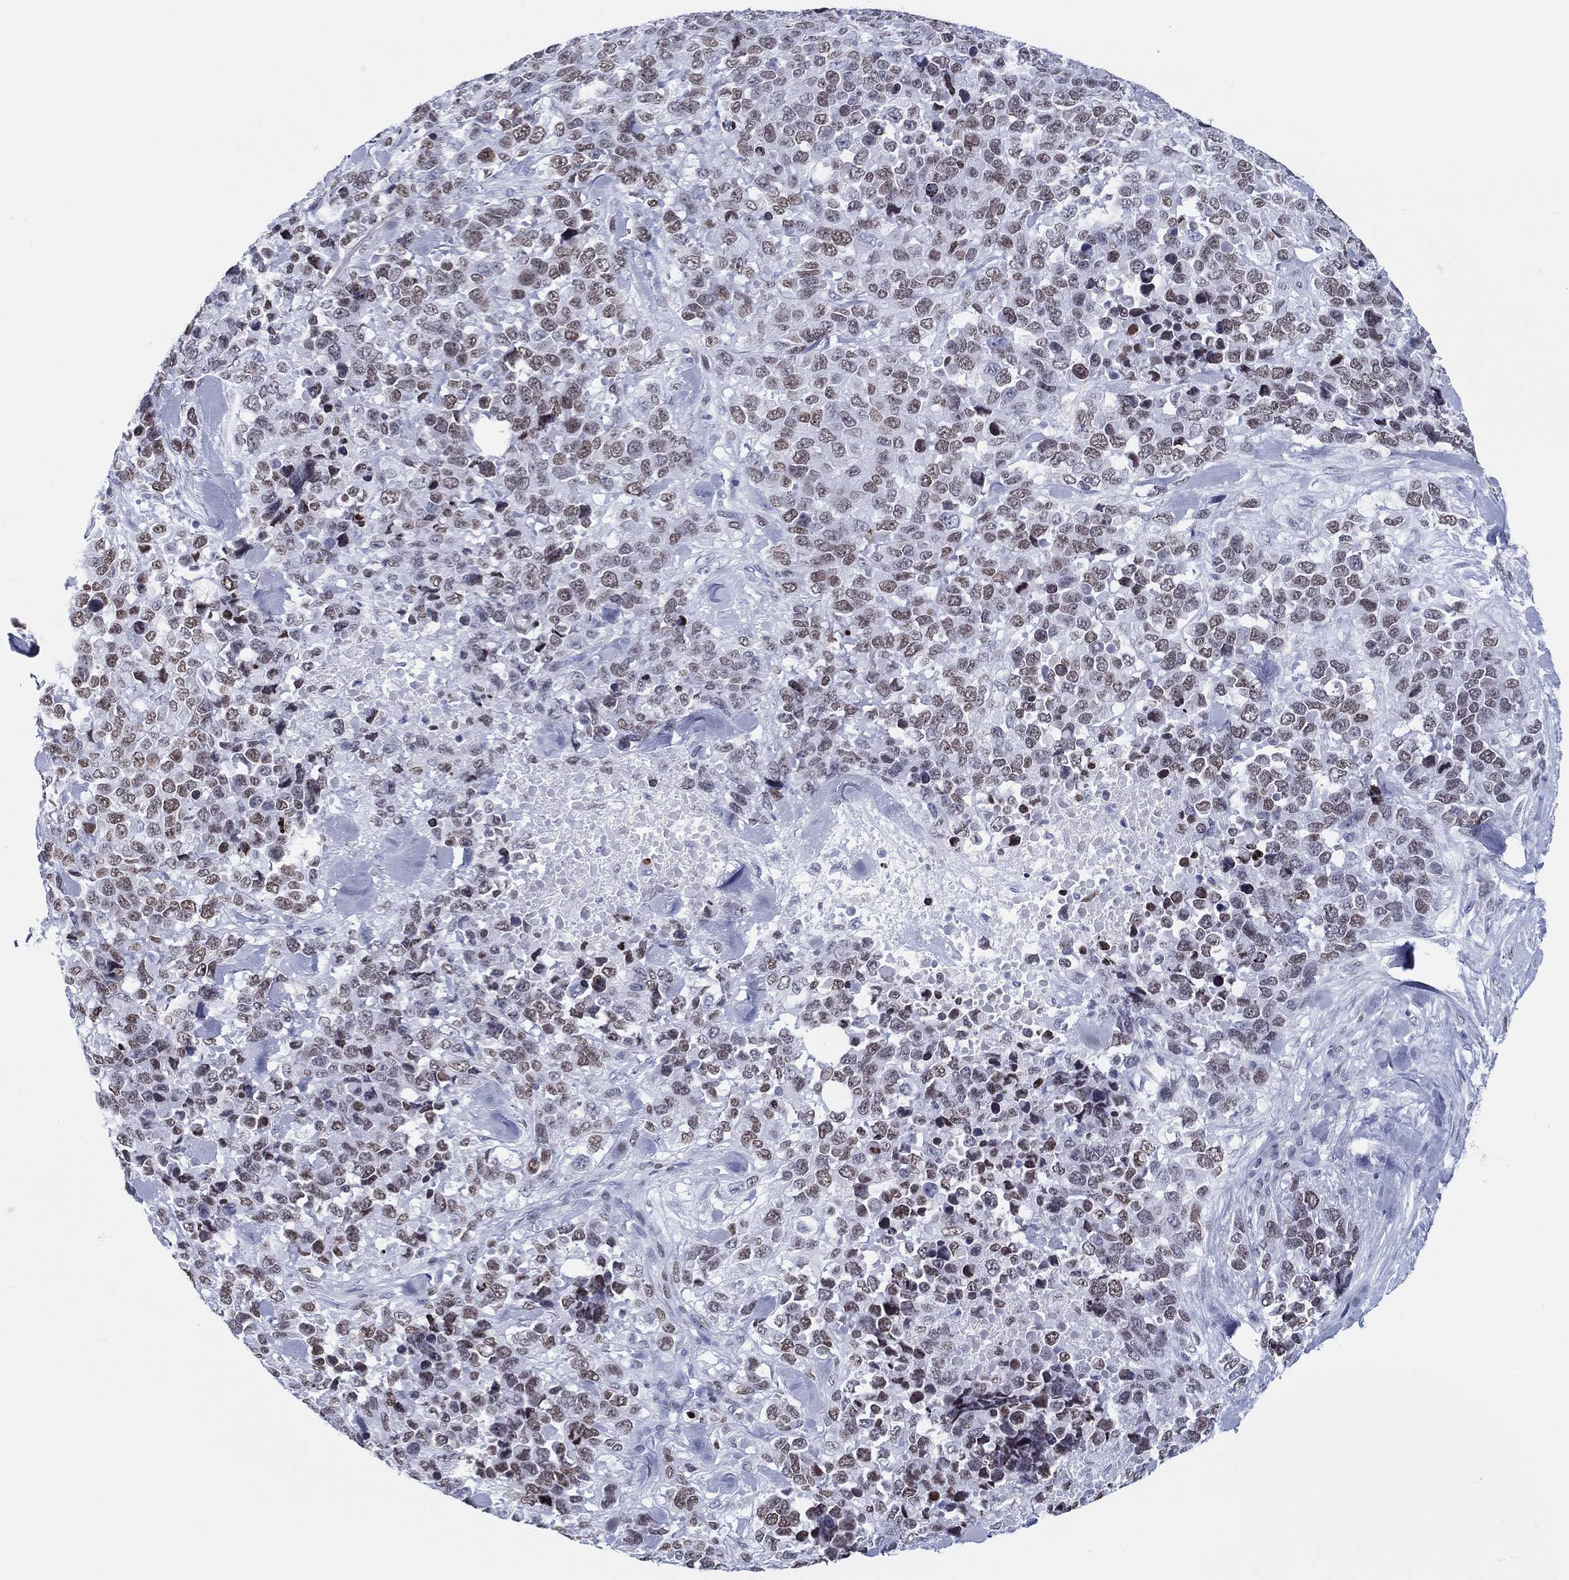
{"staining": {"intensity": "weak", "quantity": ">75%", "location": "nuclear"}, "tissue": "melanoma", "cell_type": "Tumor cells", "image_type": "cancer", "snomed": [{"axis": "morphology", "description": "Malignant melanoma, Metastatic site"}, {"axis": "topography", "description": "Skin"}], "caption": "Malignant melanoma (metastatic site) was stained to show a protein in brown. There is low levels of weak nuclear staining in approximately >75% of tumor cells.", "gene": "H1-1", "patient": {"sex": "male", "age": 84}}